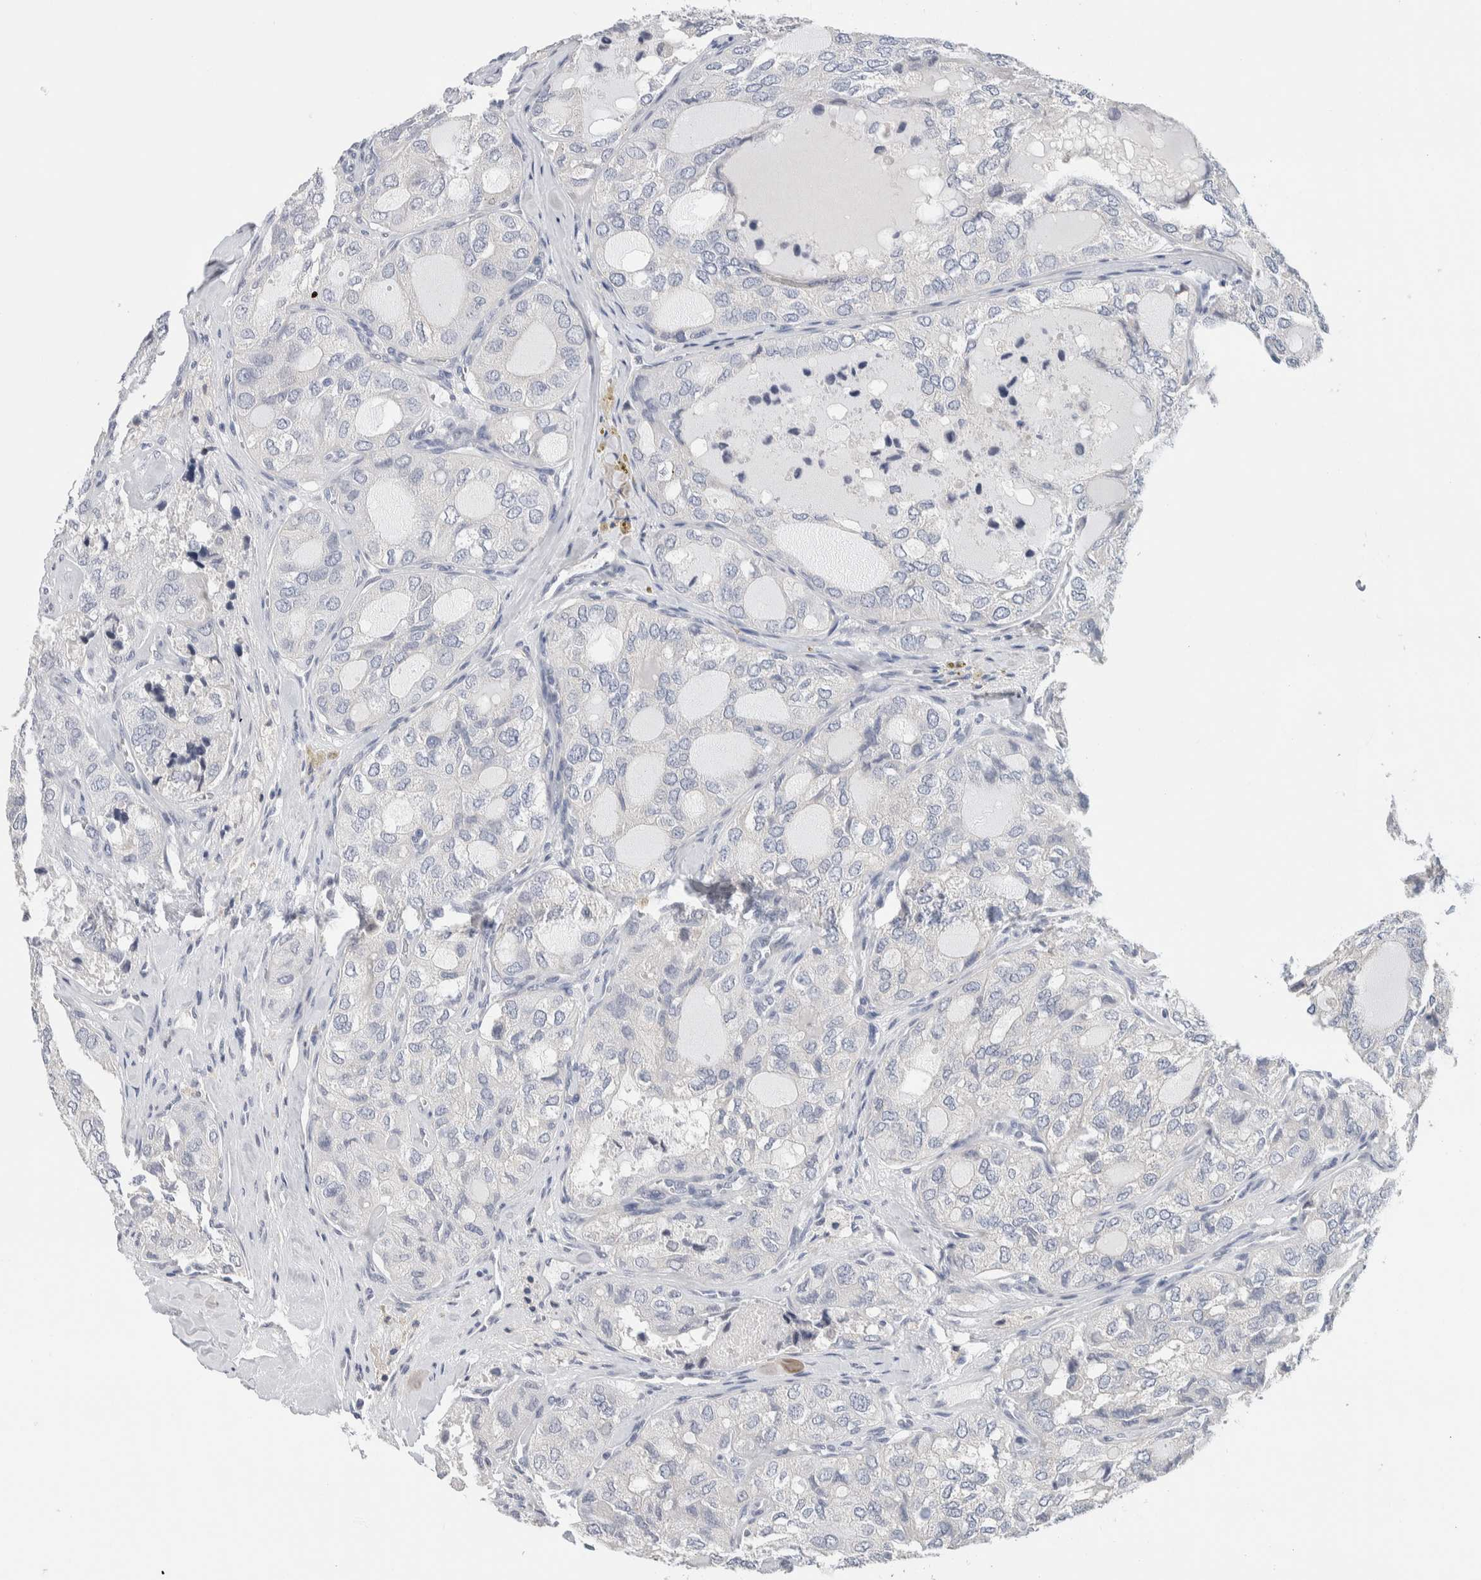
{"staining": {"intensity": "negative", "quantity": "none", "location": "none"}, "tissue": "thyroid cancer", "cell_type": "Tumor cells", "image_type": "cancer", "snomed": [{"axis": "morphology", "description": "Follicular adenoma carcinoma, NOS"}, {"axis": "topography", "description": "Thyroid gland"}], "caption": "Photomicrograph shows no significant protein staining in tumor cells of thyroid cancer.", "gene": "SCN2A", "patient": {"sex": "male", "age": 75}}